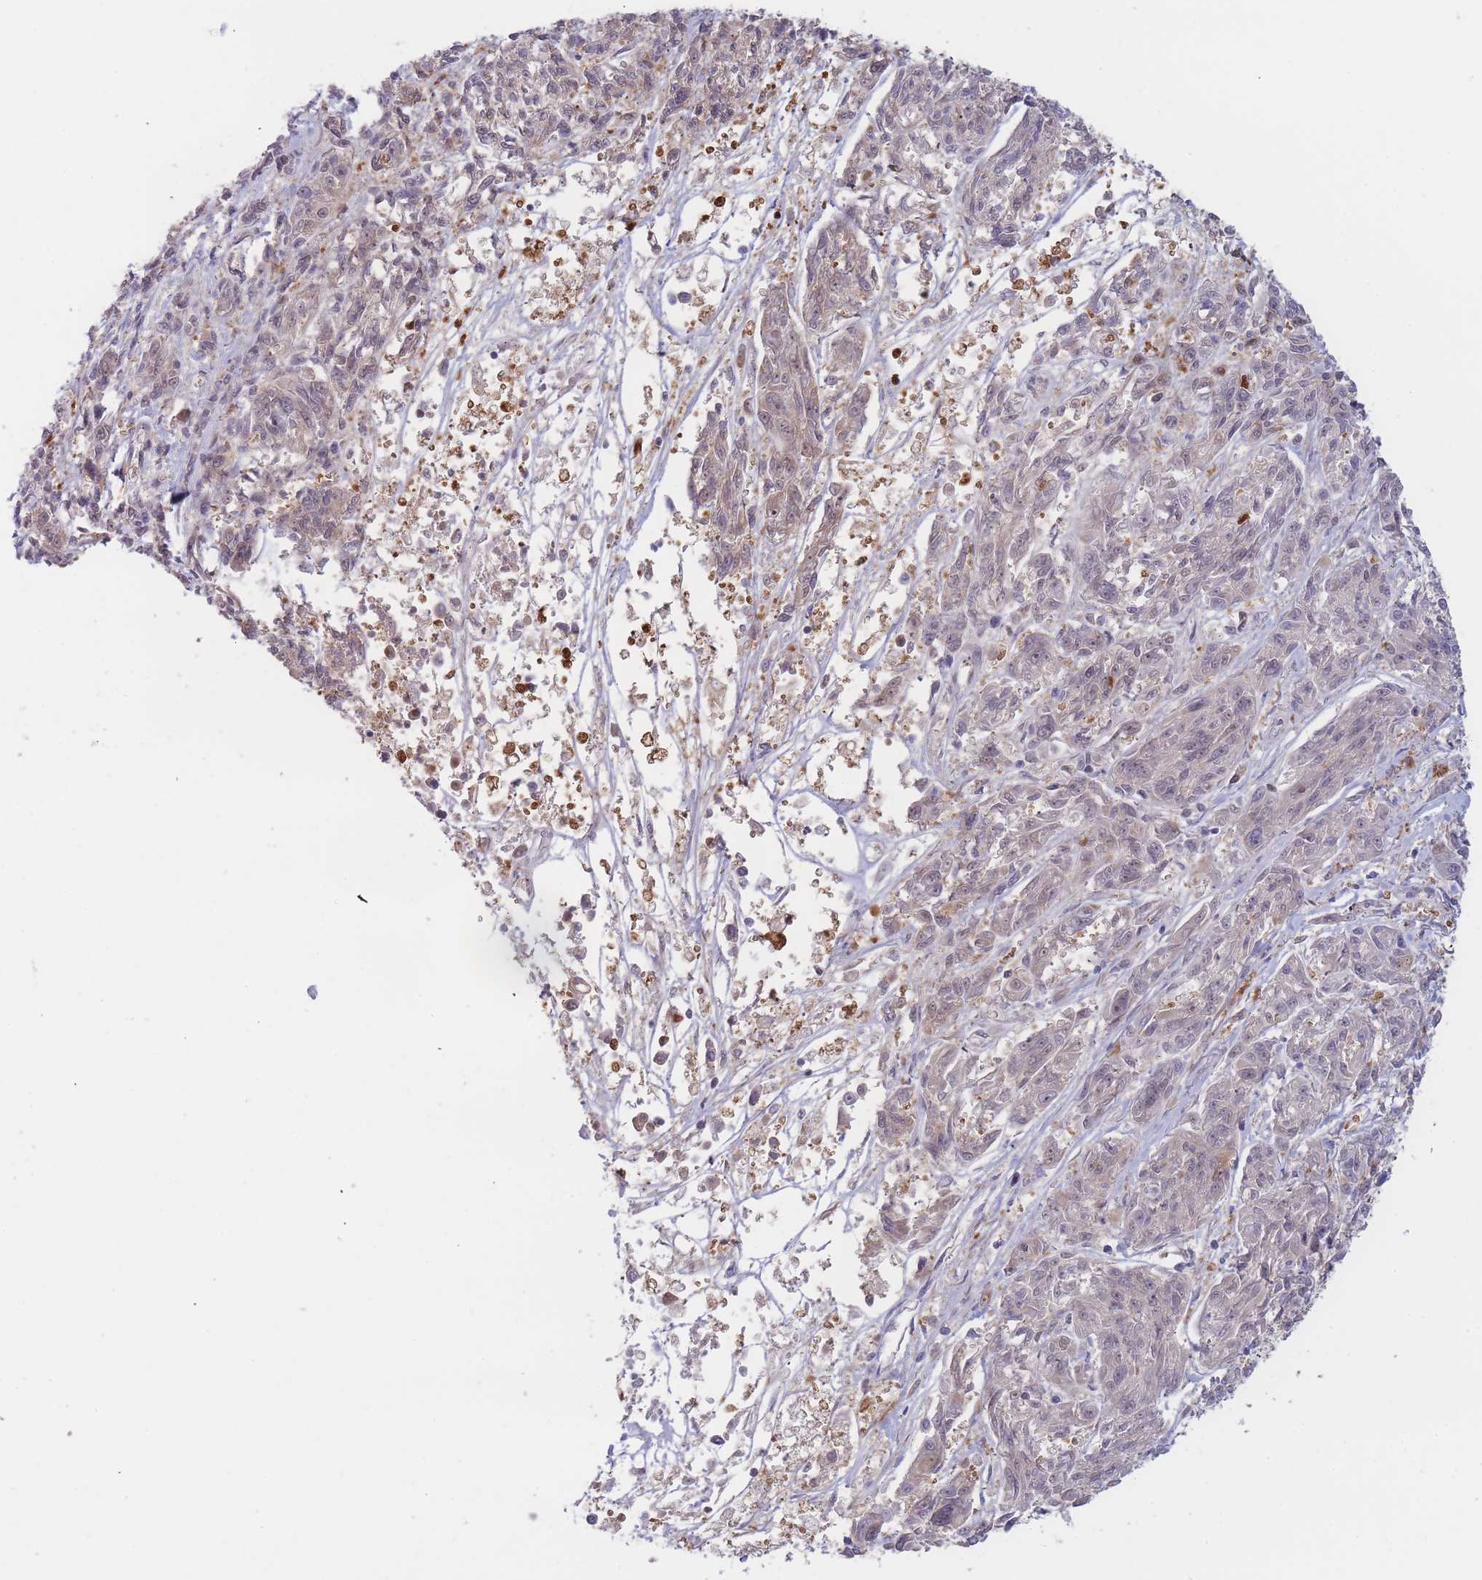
{"staining": {"intensity": "weak", "quantity": "25%-75%", "location": "cytoplasmic/membranous"}, "tissue": "melanoma", "cell_type": "Tumor cells", "image_type": "cancer", "snomed": [{"axis": "morphology", "description": "Malignant melanoma, NOS"}, {"axis": "topography", "description": "Skin"}], "caption": "Brown immunohistochemical staining in human melanoma exhibits weak cytoplasmic/membranous expression in approximately 25%-75% of tumor cells.", "gene": "DEAF1", "patient": {"sex": "male", "age": 53}}